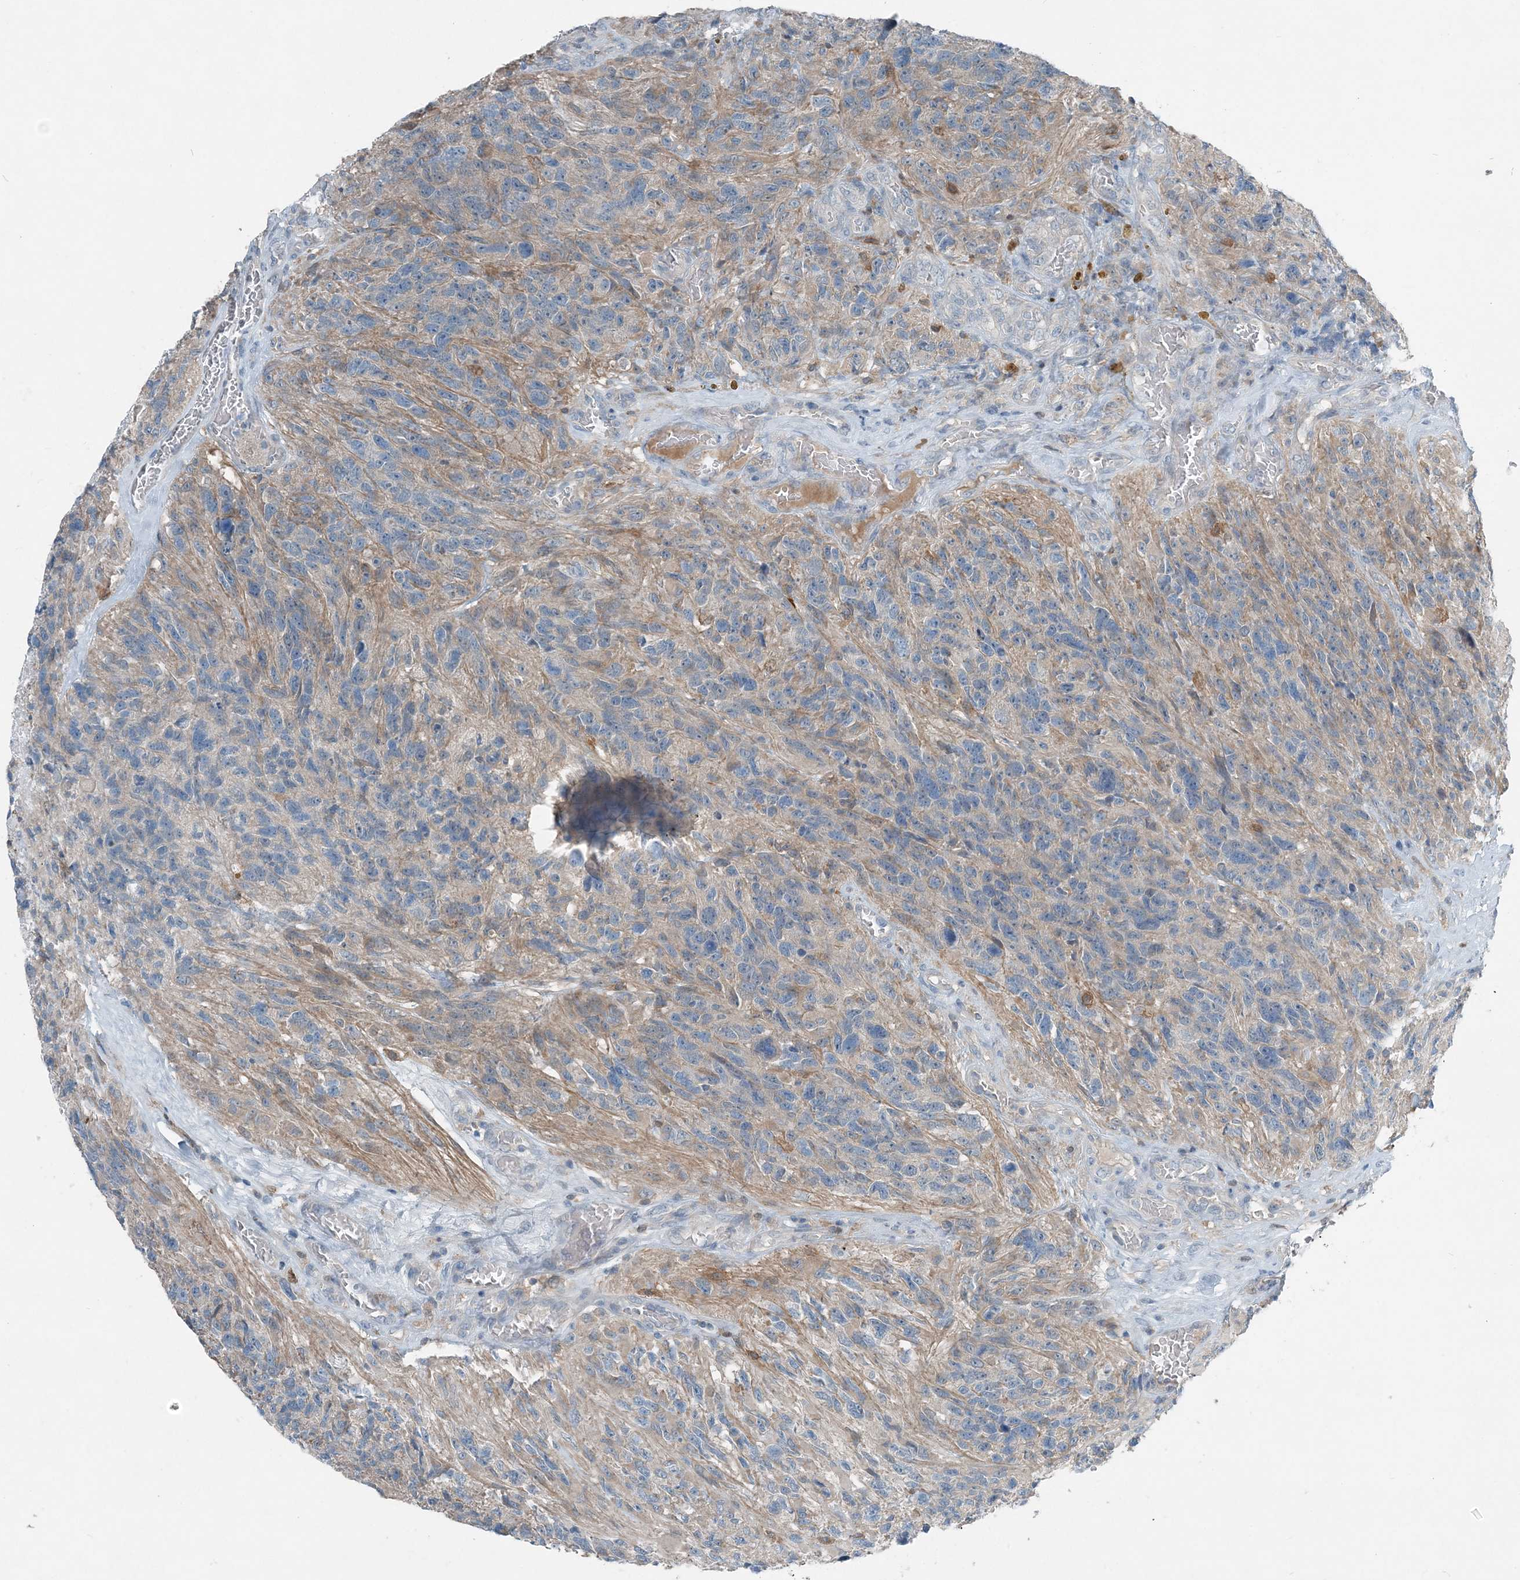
{"staining": {"intensity": "weak", "quantity": "<25%", "location": "cytoplasmic/membranous"}, "tissue": "glioma", "cell_type": "Tumor cells", "image_type": "cancer", "snomed": [{"axis": "morphology", "description": "Glioma, malignant, High grade"}, {"axis": "topography", "description": "Brain"}], "caption": "Immunohistochemical staining of human malignant glioma (high-grade) displays no significant expression in tumor cells. (DAB (3,3'-diaminobenzidine) immunohistochemistry (IHC), high magnification).", "gene": "ARMH1", "patient": {"sex": "male", "age": 69}}